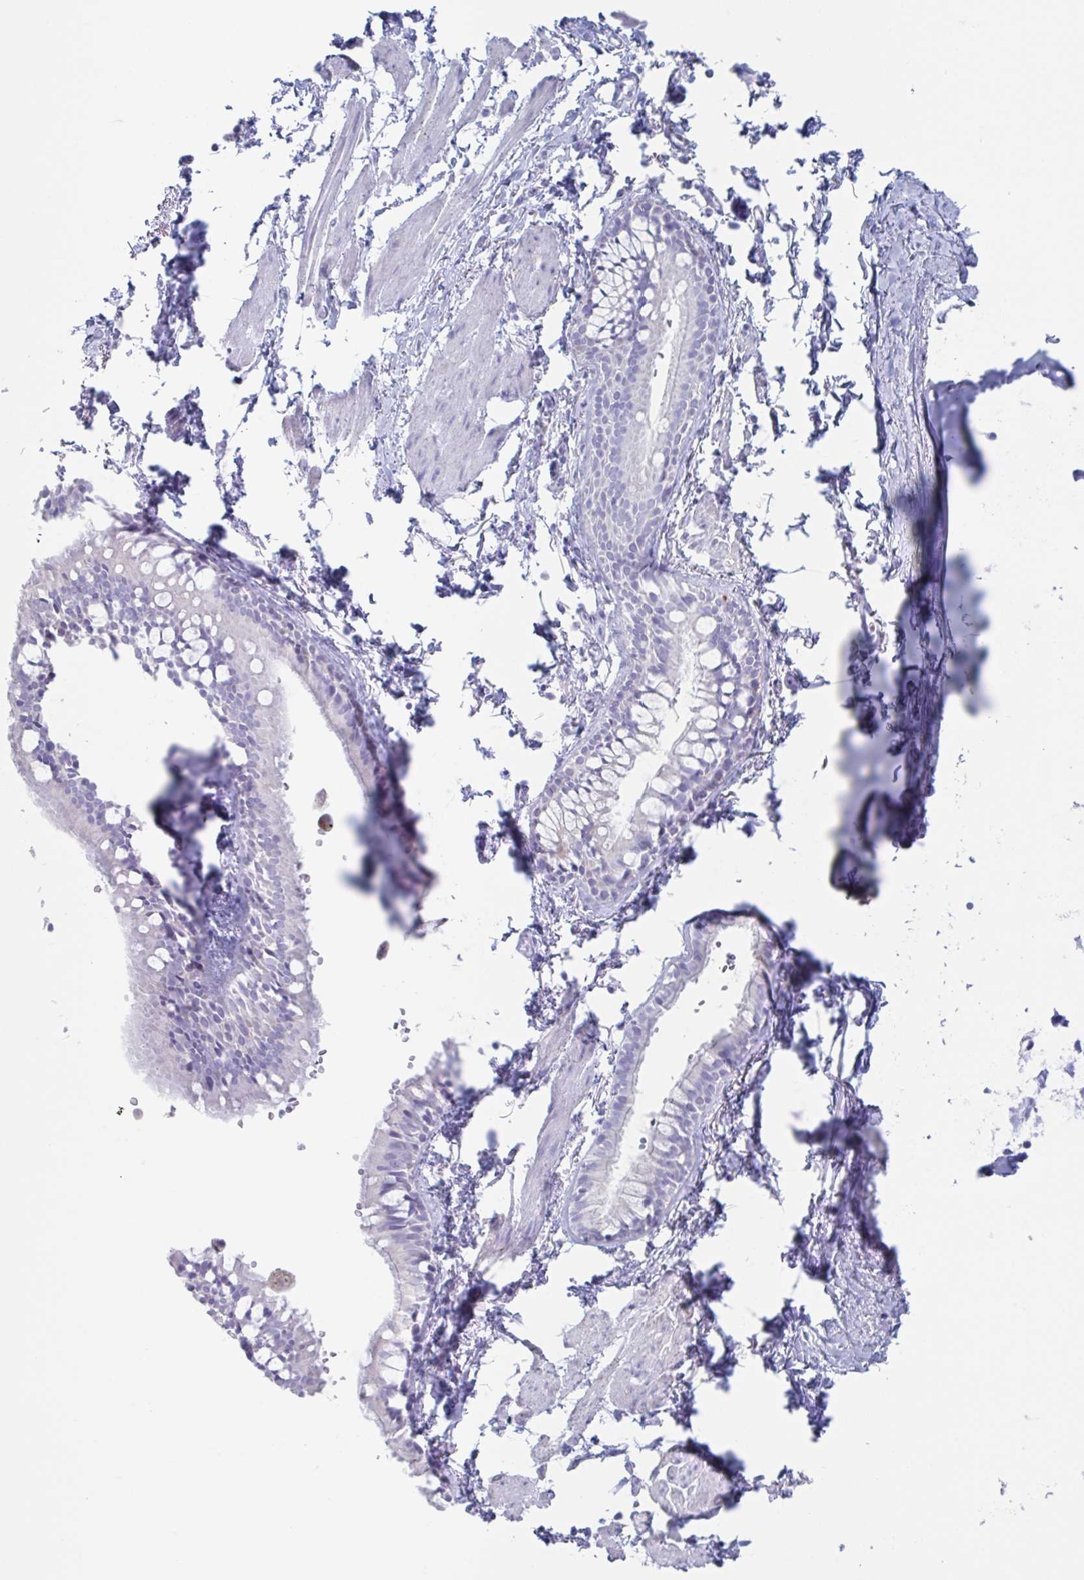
{"staining": {"intensity": "negative", "quantity": "none", "location": "none"}, "tissue": "bronchus", "cell_type": "Respiratory epithelial cells", "image_type": "normal", "snomed": [{"axis": "morphology", "description": "Normal tissue, NOS"}, {"axis": "topography", "description": "Cartilage tissue"}, {"axis": "topography", "description": "Bronchus"}, {"axis": "topography", "description": "Peripheral nerve tissue"}], "caption": "Immunohistochemistry micrograph of benign human bronchus stained for a protein (brown), which shows no expression in respiratory epithelial cells.", "gene": "CYP4F11", "patient": {"sex": "female", "age": 59}}